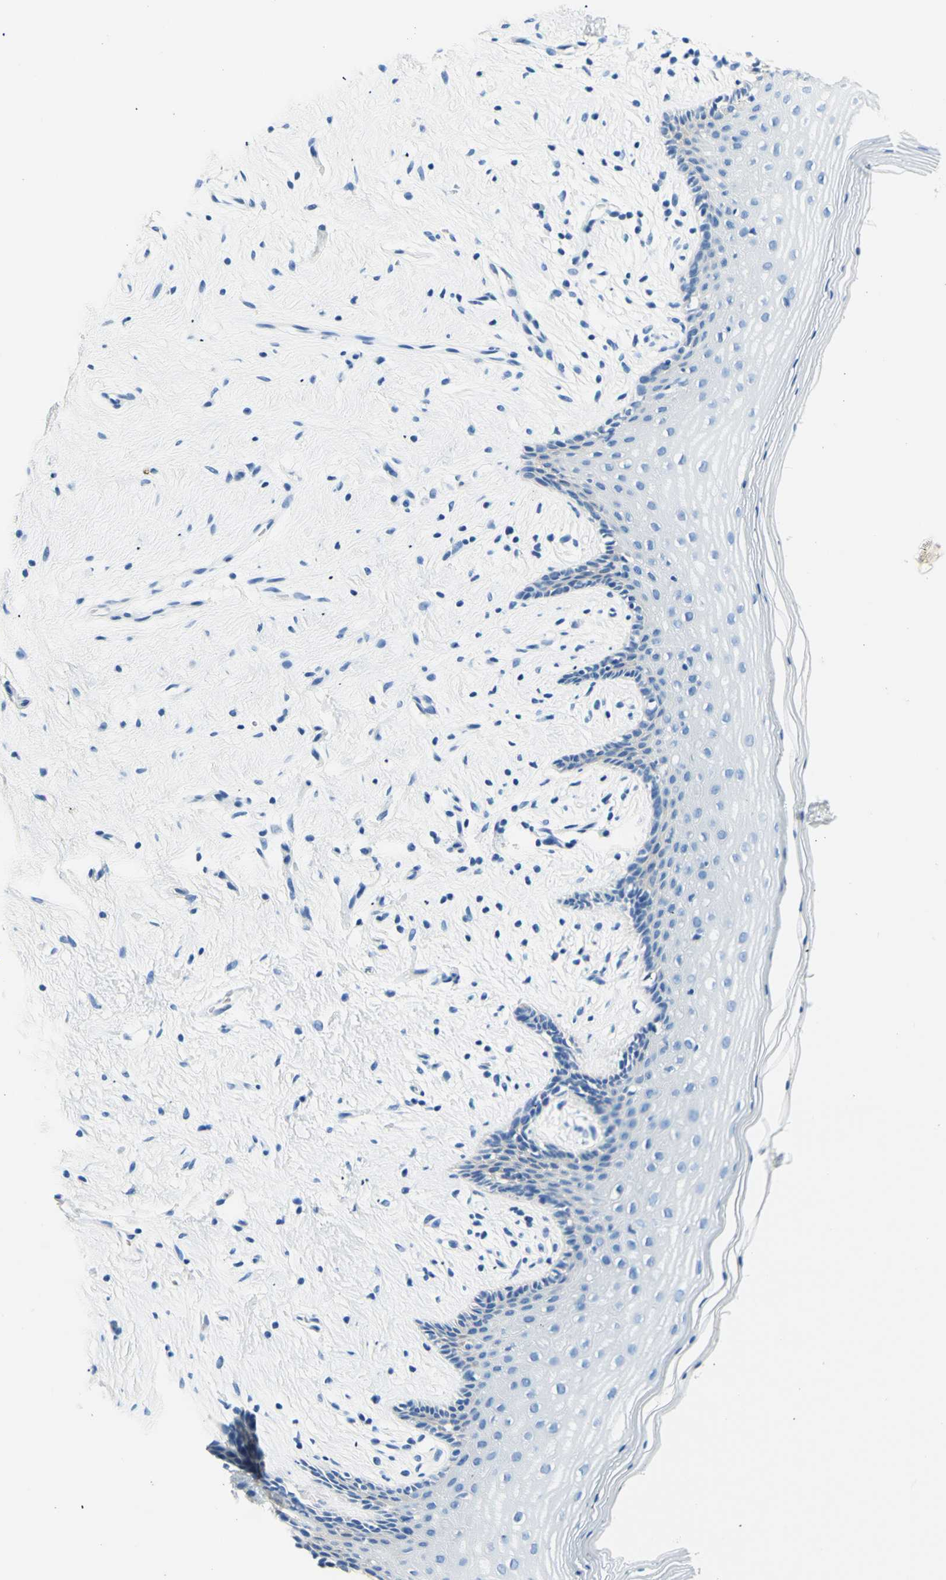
{"staining": {"intensity": "negative", "quantity": "none", "location": "none"}, "tissue": "vagina", "cell_type": "Squamous epithelial cells", "image_type": "normal", "snomed": [{"axis": "morphology", "description": "Normal tissue, NOS"}, {"axis": "topography", "description": "Vagina"}], "caption": "Human vagina stained for a protein using immunohistochemistry (IHC) demonstrates no expression in squamous epithelial cells.", "gene": "HPCA", "patient": {"sex": "female", "age": 44}}